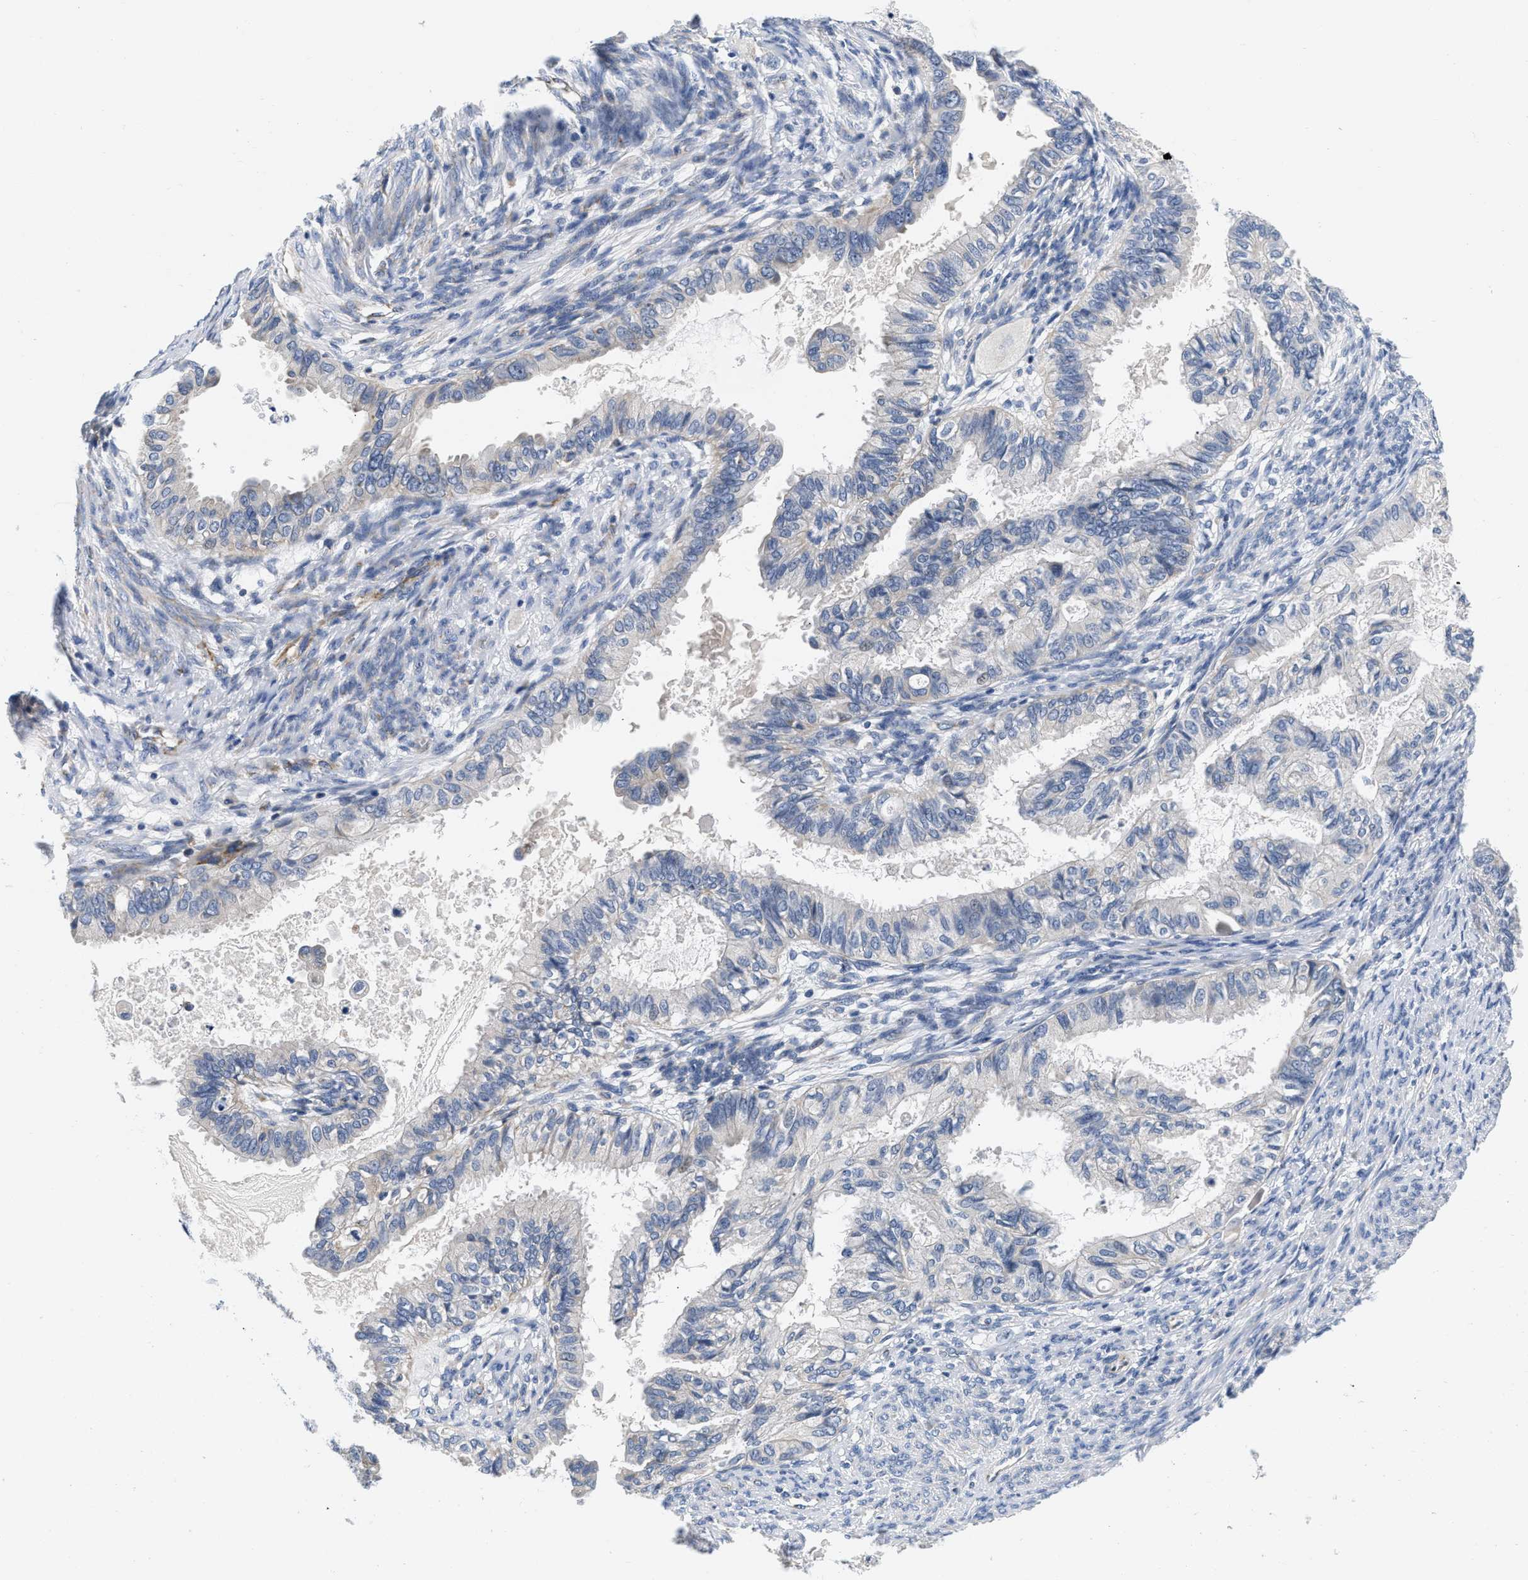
{"staining": {"intensity": "negative", "quantity": "none", "location": "none"}, "tissue": "cervical cancer", "cell_type": "Tumor cells", "image_type": "cancer", "snomed": [{"axis": "morphology", "description": "Normal tissue, NOS"}, {"axis": "morphology", "description": "Adenocarcinoma, NOS"}, {"axis": "topography", "description": "Cervix"}, {"axis": "topography", "description": "Endometrium"}], "caption": "This is an immunohistochemistry image of cervical cancer. There is no positivity in tumor cells.", "gene": "PDP1", "patient": {"sex": "female", "age": 86}}